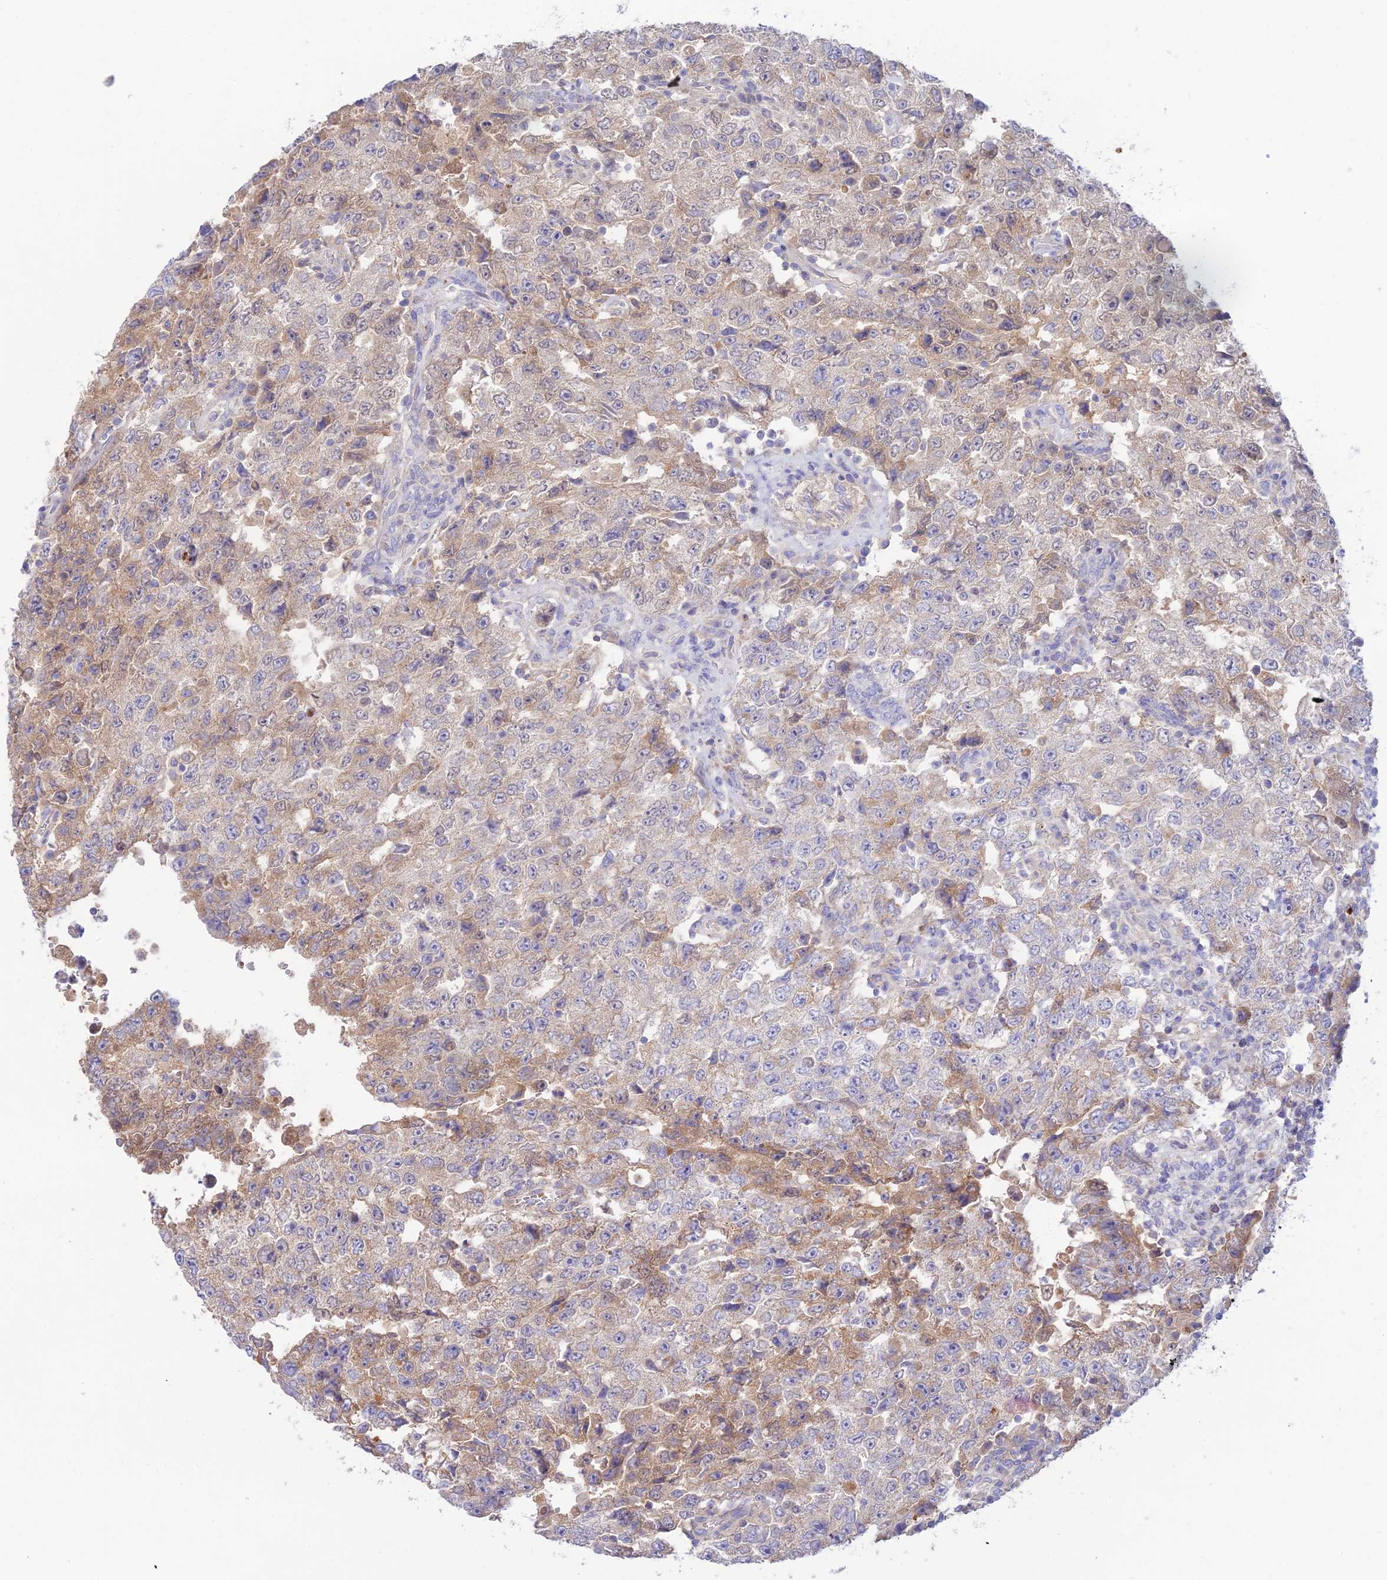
{"staining": {"intensity": "weak", "quantity": "25%-75%", "location": "cytoplasmic/membranous"}, "tissue": "testis cancer", "cell_type": "Tumor cells", "image_type": "cancer", "snomed": [{"axis": "morphology", "description": "Carcinoma, Embryonal, NOS"}, {"axis": "topography", "description": "Testis"}], "caption": "A brown stain labels weak cytoplasmic/membranous expression of a protein in testis cancer (embryonal carcinoma) tumor cells.", "gene": "NLRP9", "patient": {"sex": "male", "age": 26}}